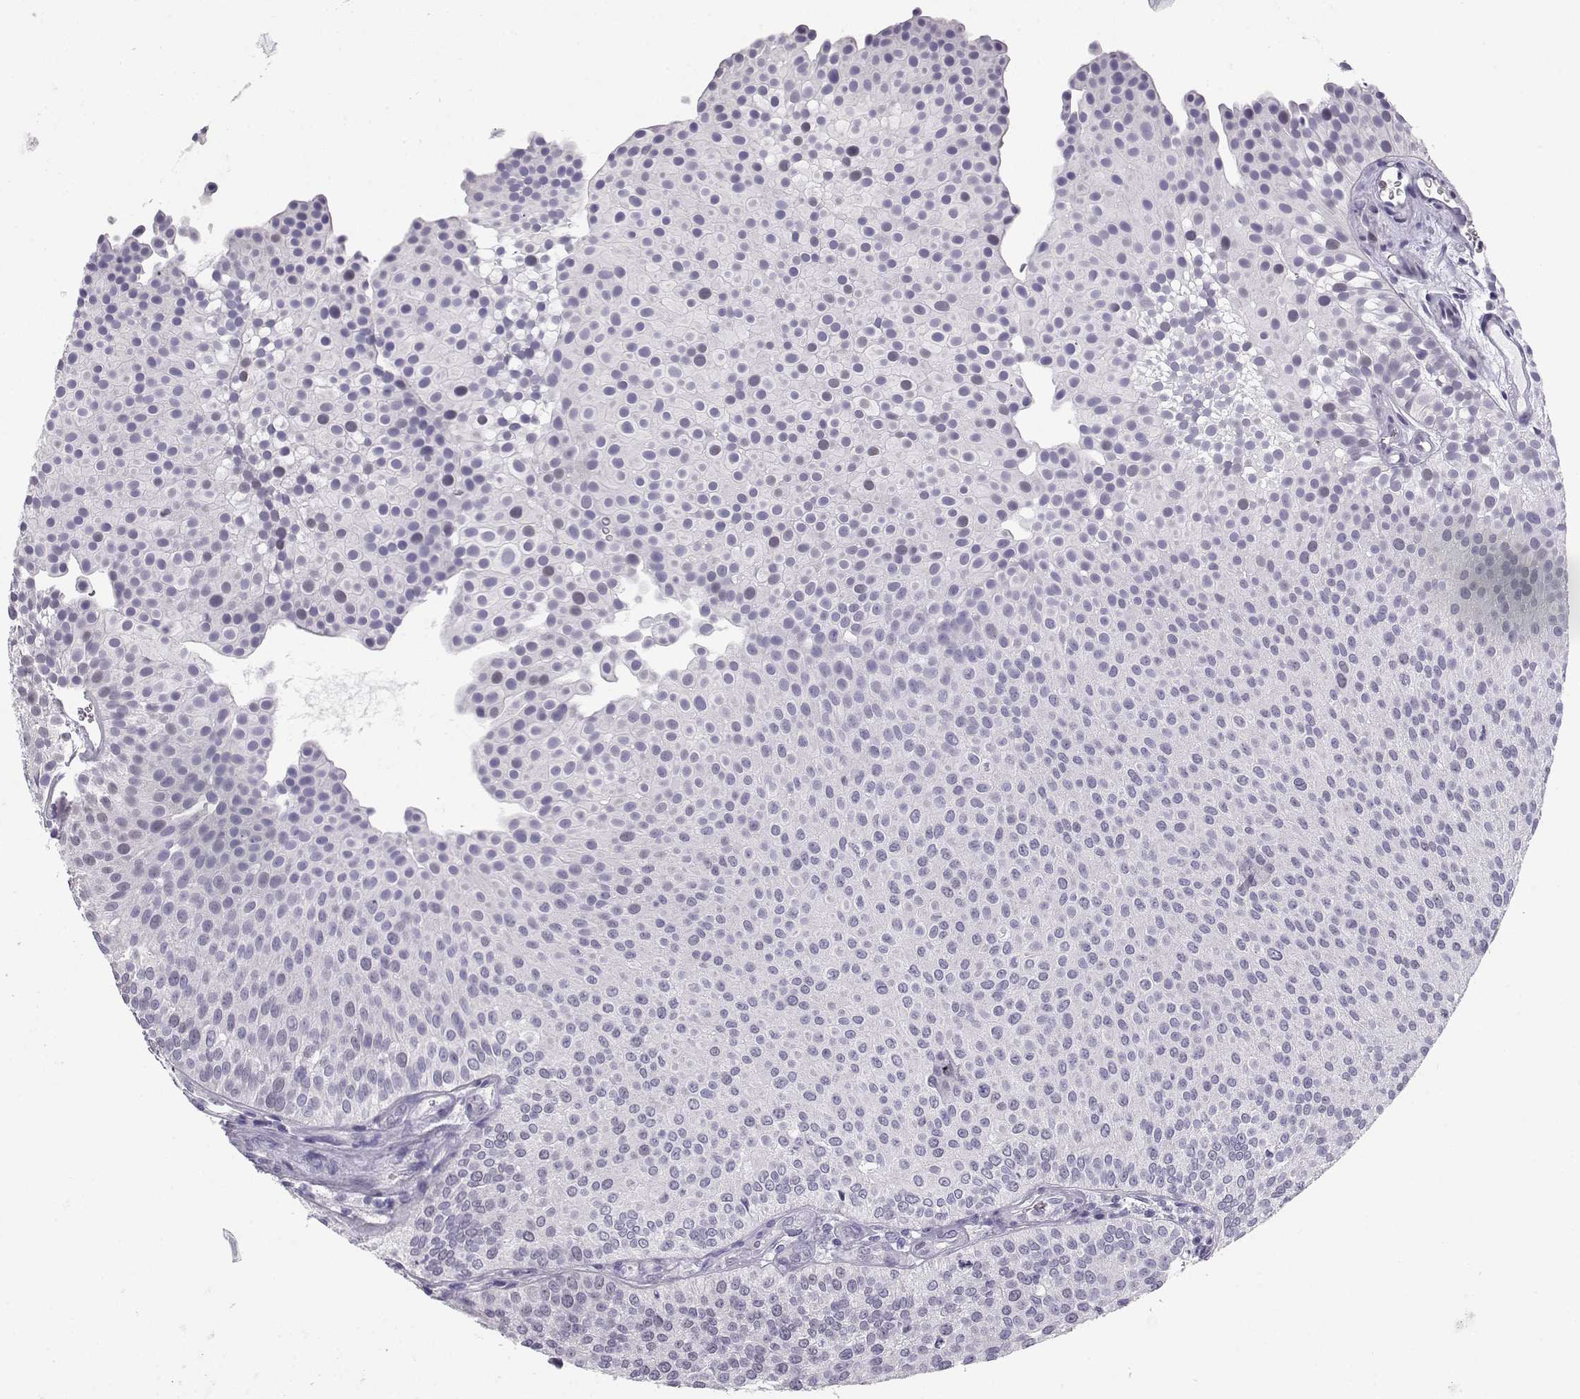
{"staining": {"intensity": "negative", "quantity": "none", "location": "none"}, "tissue": "urothelial cancer", "cell_type": "Tumor cells", "image_type": "cancer", "snomed": [{"axis": "morphology", "description": "Urothelial carcinoma, Low grade"}, {"axis": "topography", "description": "Urinary bladder"}], "caption": "Urothelial cancer was stained to show a protein in brown. There is no significant staining in tumor cells.", "gene": "OPN5", "patient": {"sex": "female", "age": 87}}